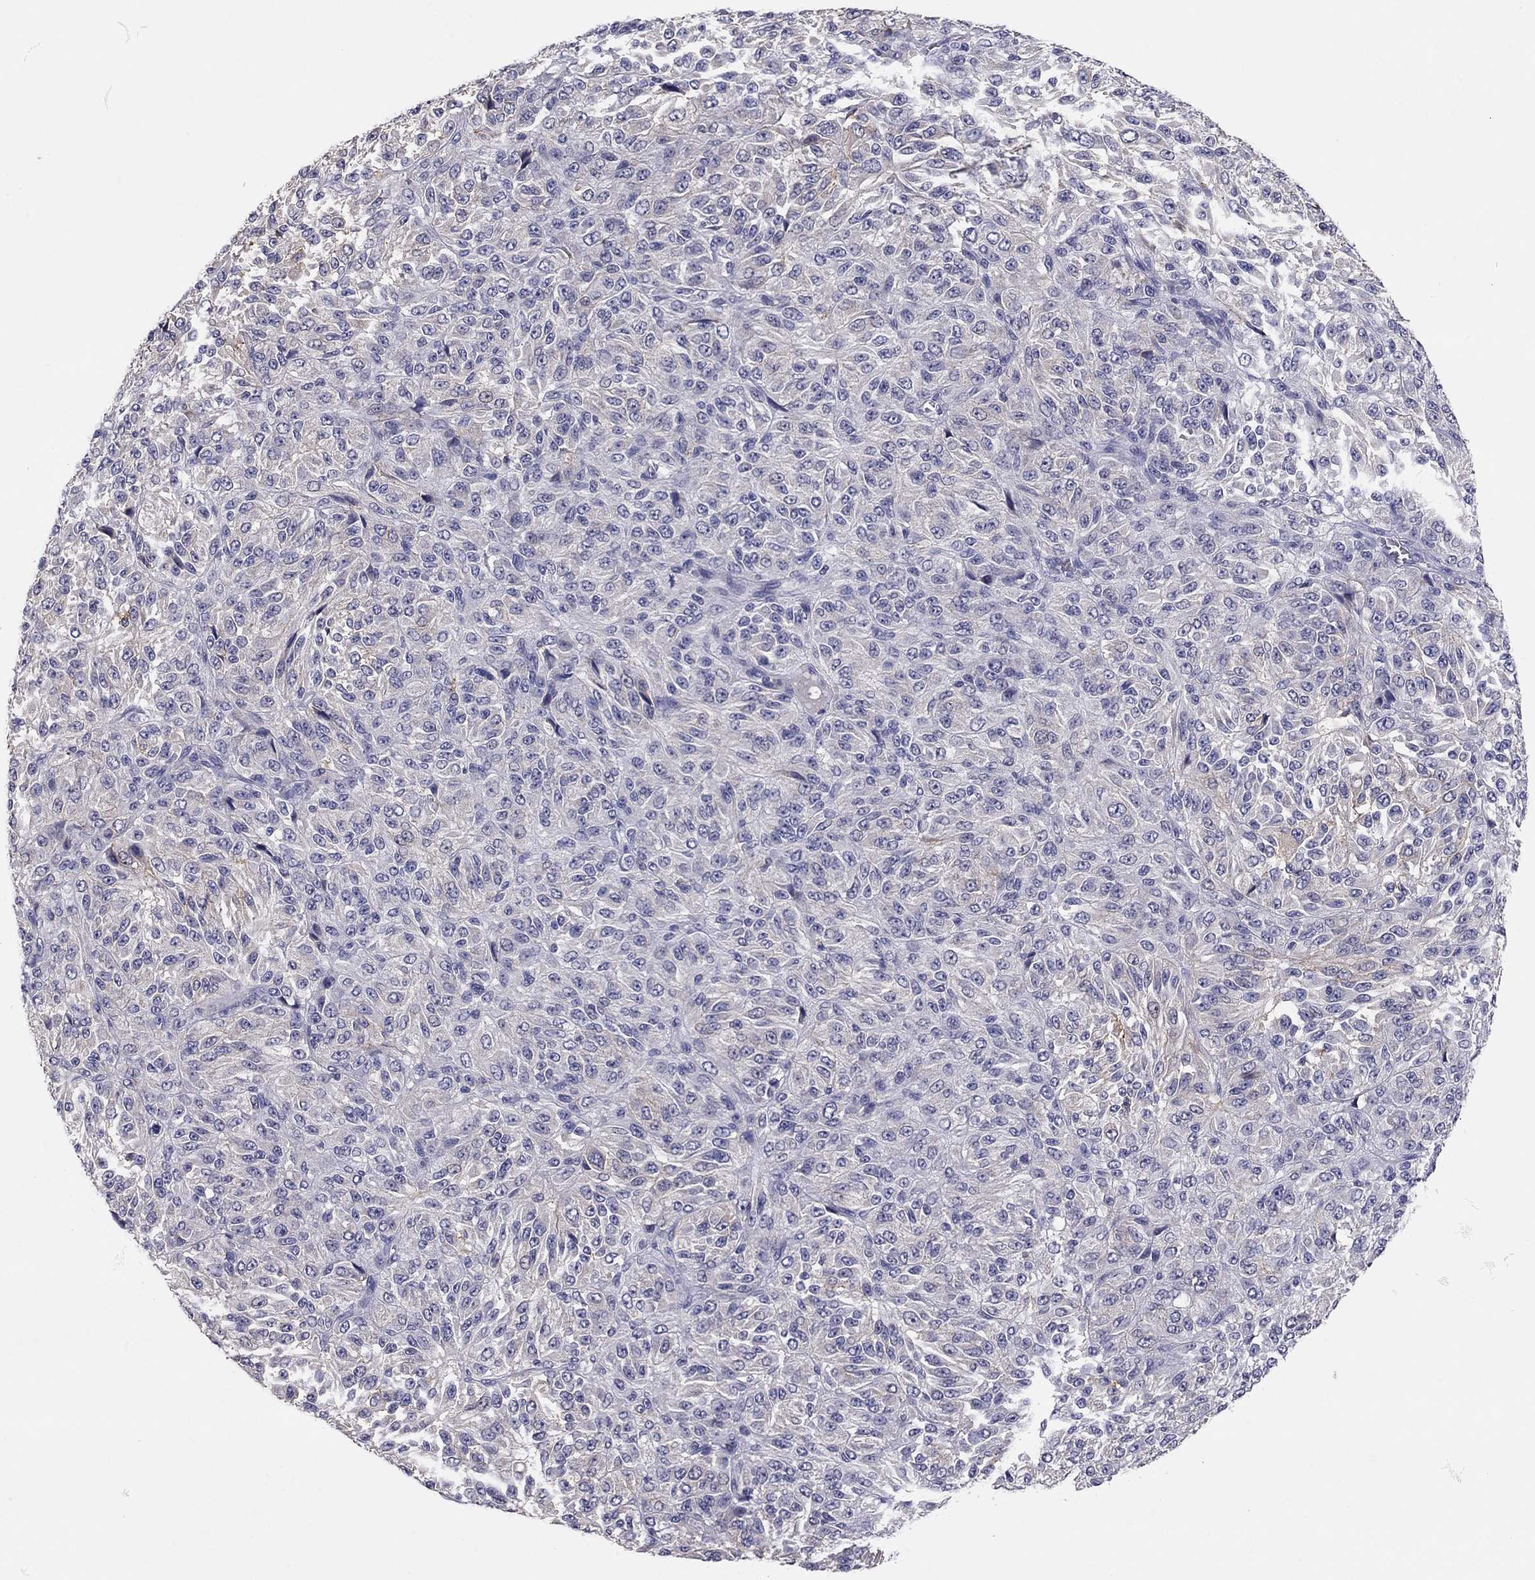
{"staining": {"intensity": "strong", "quantity": "<25%", "location": "cytoplasmic/membranous"}, "tissue": "melanoma", "cell_type": "Tumor cells", "image_type": "cancer", "snomed": [{"axis": "morphology", "description": "Malignant melanoma, Metastatic site"}, {"axis": "topography", "description": "Brain"}], "caption": "Protein analysis of melanoma tissue shows strong cytoplasmic/membranous staining in approximately <25% of tumor cells.", "gene": "SCARB1", "patient": {"sex": "female", "age": 56}}